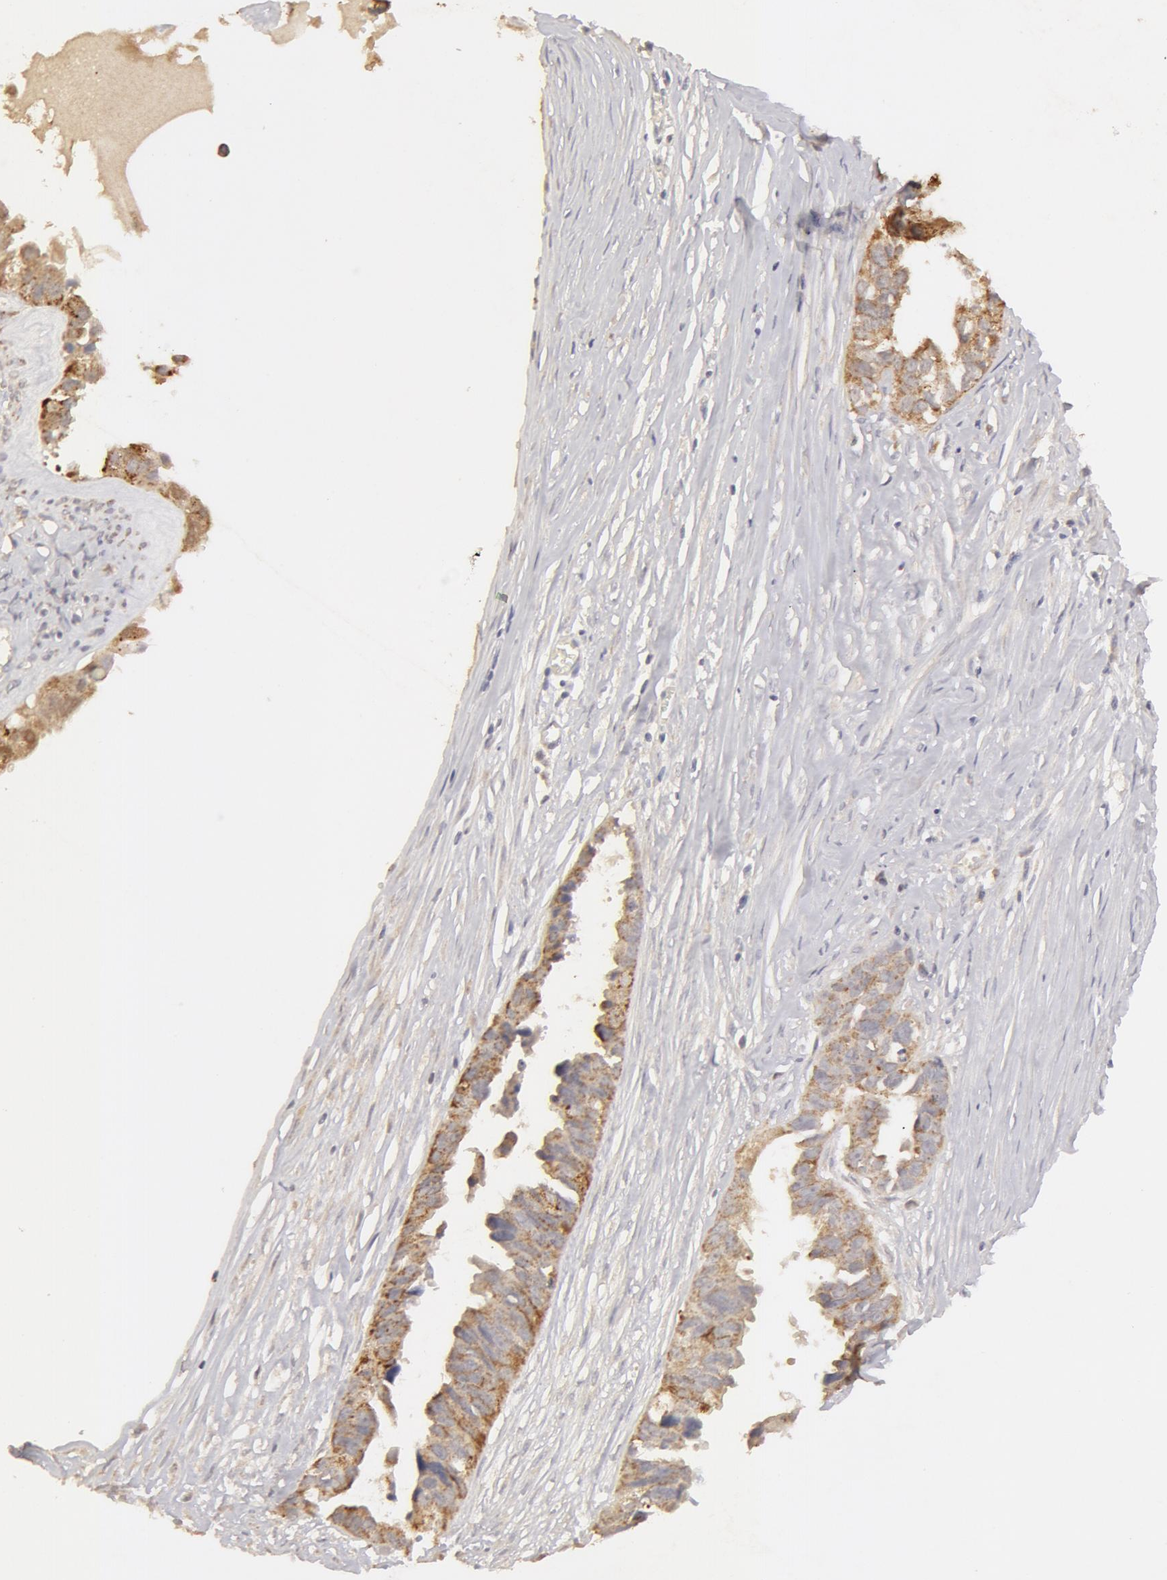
{"staining": {"intensity": "weak", "quantity": "25%-75%", "location": "cytoplasmic/membranous"}, "tissue": "ovarian cancer", "cell_type": "Tumor cells", "image_type": "cancer", "snomed": [{"axis": "morphology", "description": "Carcinoma, endometroid"}, {"axis": "topography", "description": "Ovary"}], "caption": "Human ovarian endometroid carcinoma stained with a brown dye displays weak cytoplasmic/membranous positive positivity in approximately 25%-75% of tumor cells.", "gene": "ADPRH", "patient": {"sex": "female", "age": 85}}